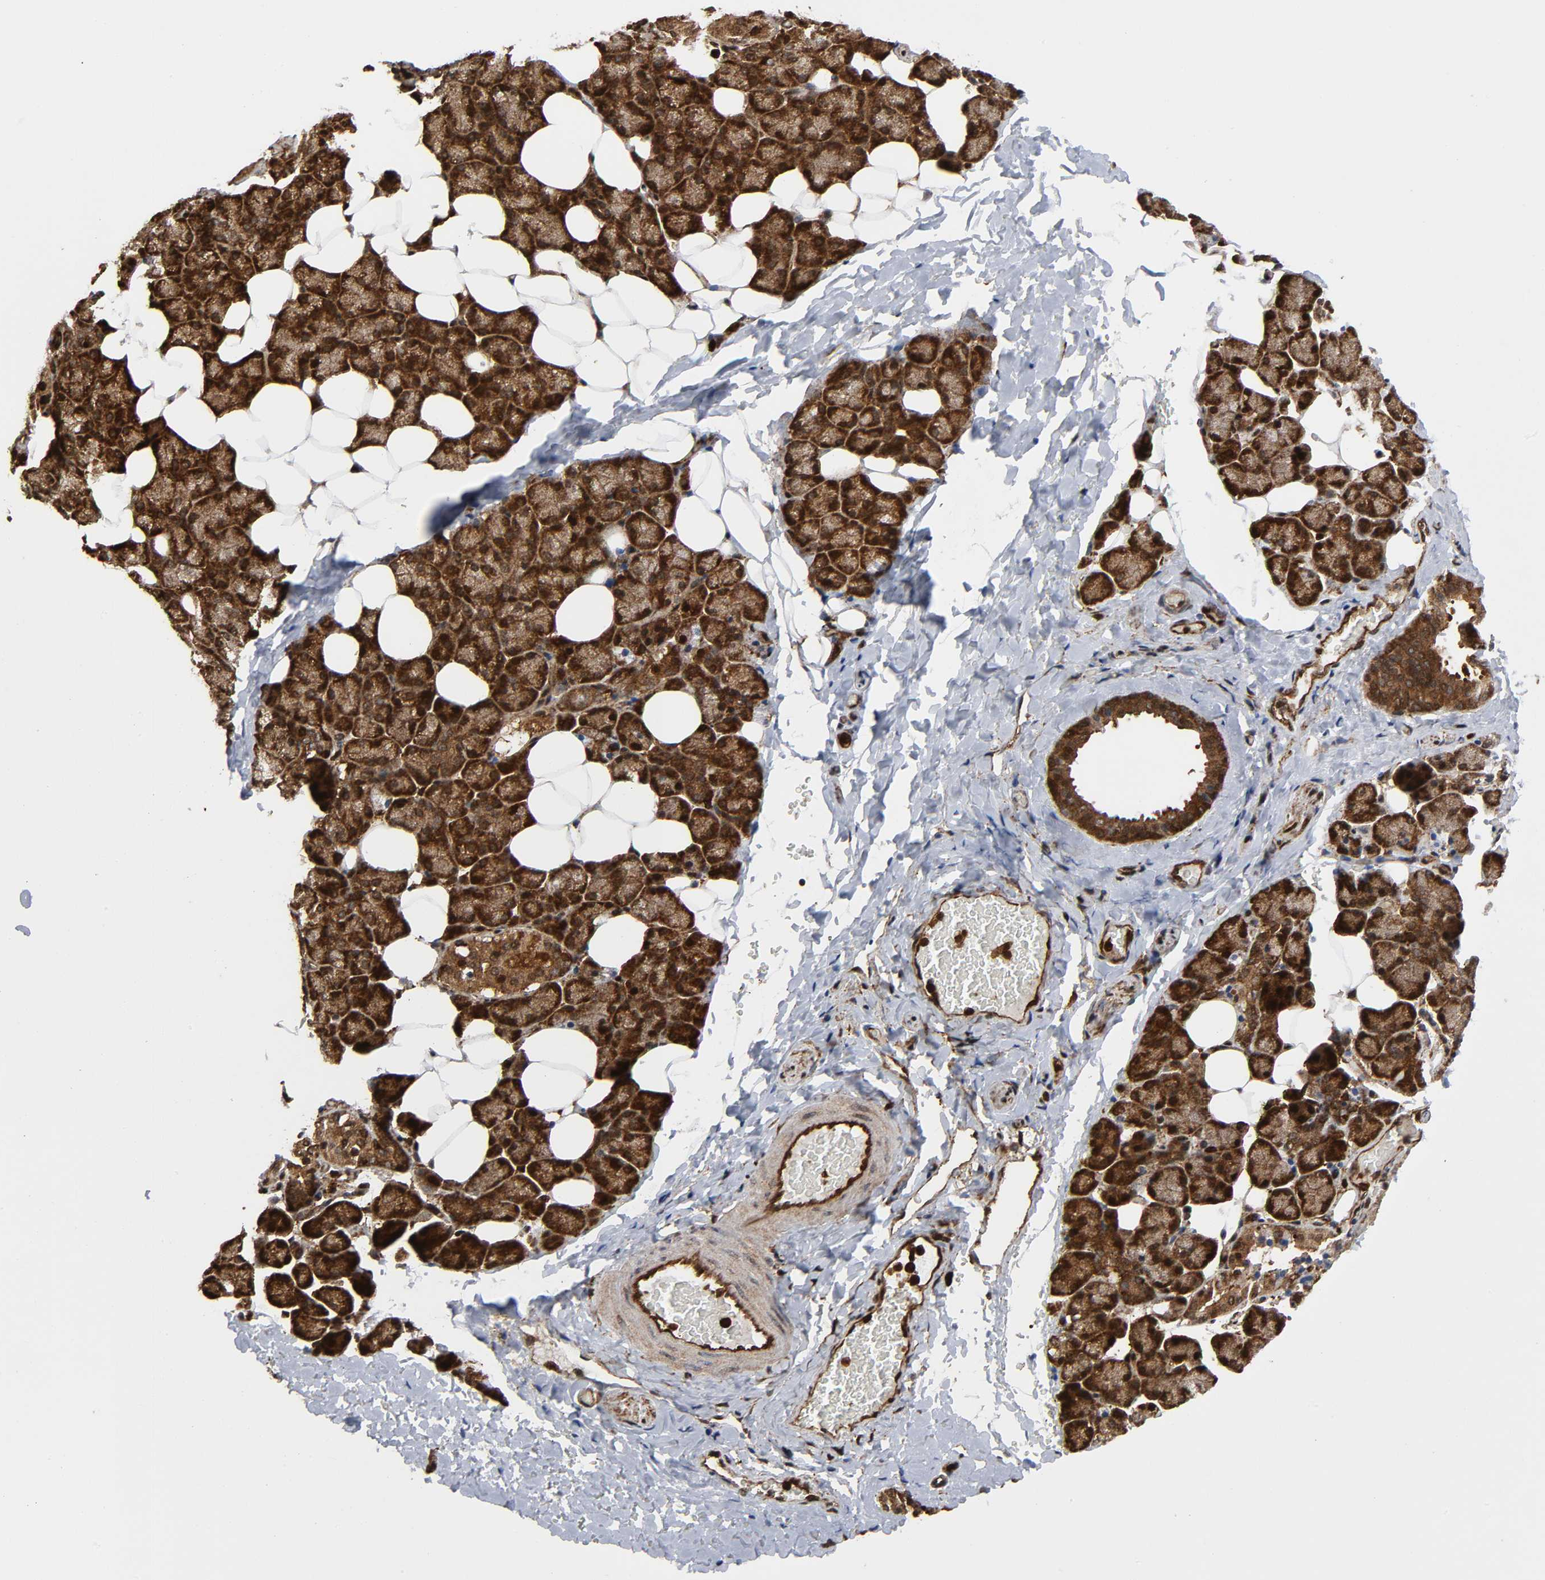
{"staining": {"intensity": "strong", "quantity": "<25%", "location": "cytoplasmic/membranous,nuclear"}, "tissue": "salivary gland", "cell_type": "Glandular cells", "image_type": "normal", "snomed": [{"axis": "morphology", "description": "Normal tissue, NOS"}, {"axis": "topography", "description": "Lymph node"}, {"axis": "topography", "description": "Salivary gland"}], "caption": "The histopathology image demonstrates a brown stain indicating the presence of a protein in the cytoplasmic/membranous,nuclear of glandular cells in salivary gland.", "gene": "MAPK1", "patient": {"sex": "male", "age": 8}}